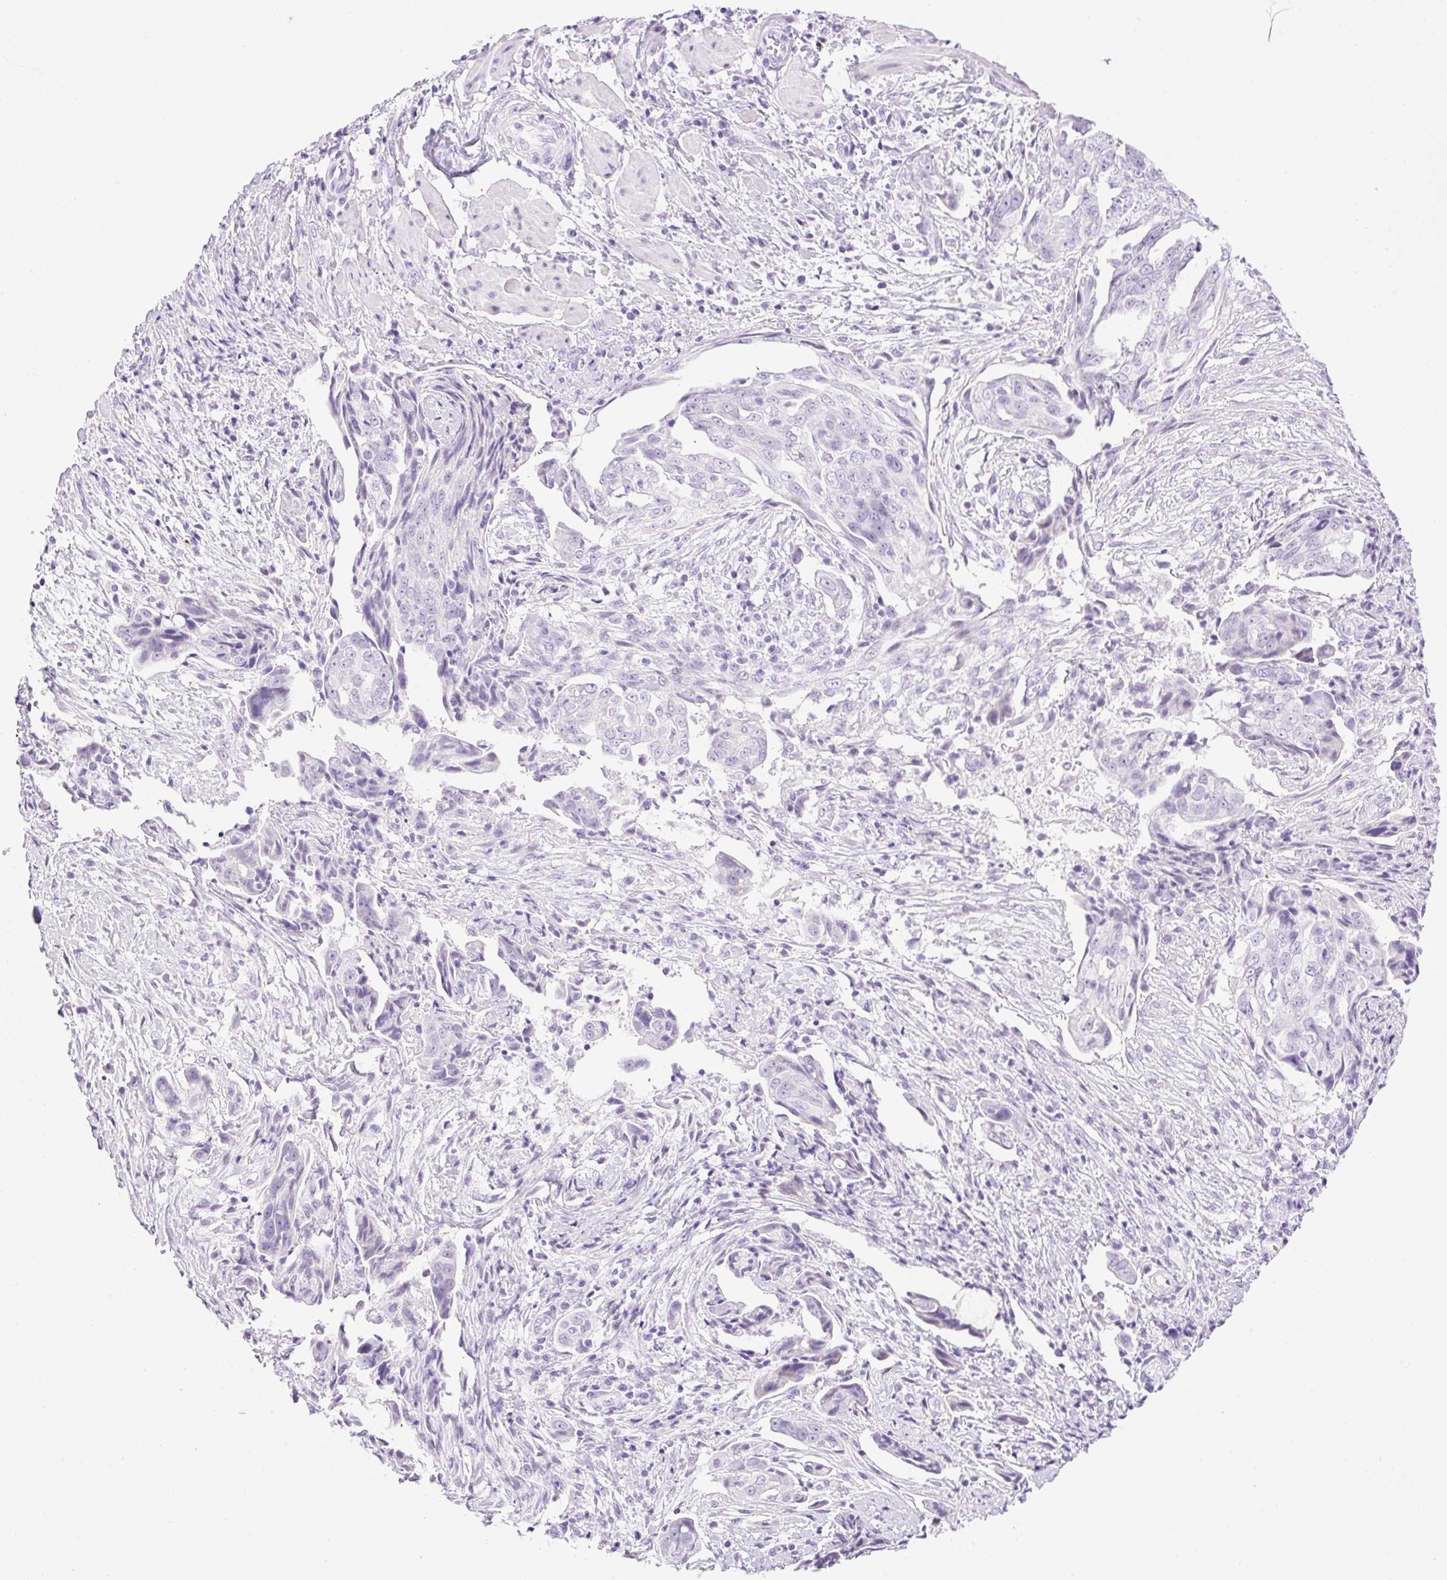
{"staining": {"intensity": "negative", "quantity": "none", "location": "none"}, "tissue": "ovarian cancer", "cell_type": "Tumor cells", "image_type": "cancer", "snomed": [{"axis": "morphology", "description": "Carcinoma, endometroid"}, {"axis": "topography", "description": "Ovary"}], "caption": "IHC of human ovarian cancer reveals no staining in tumor cells.", "gene": "SPRR4", "patient": {"sex": "female", "age": 70}}